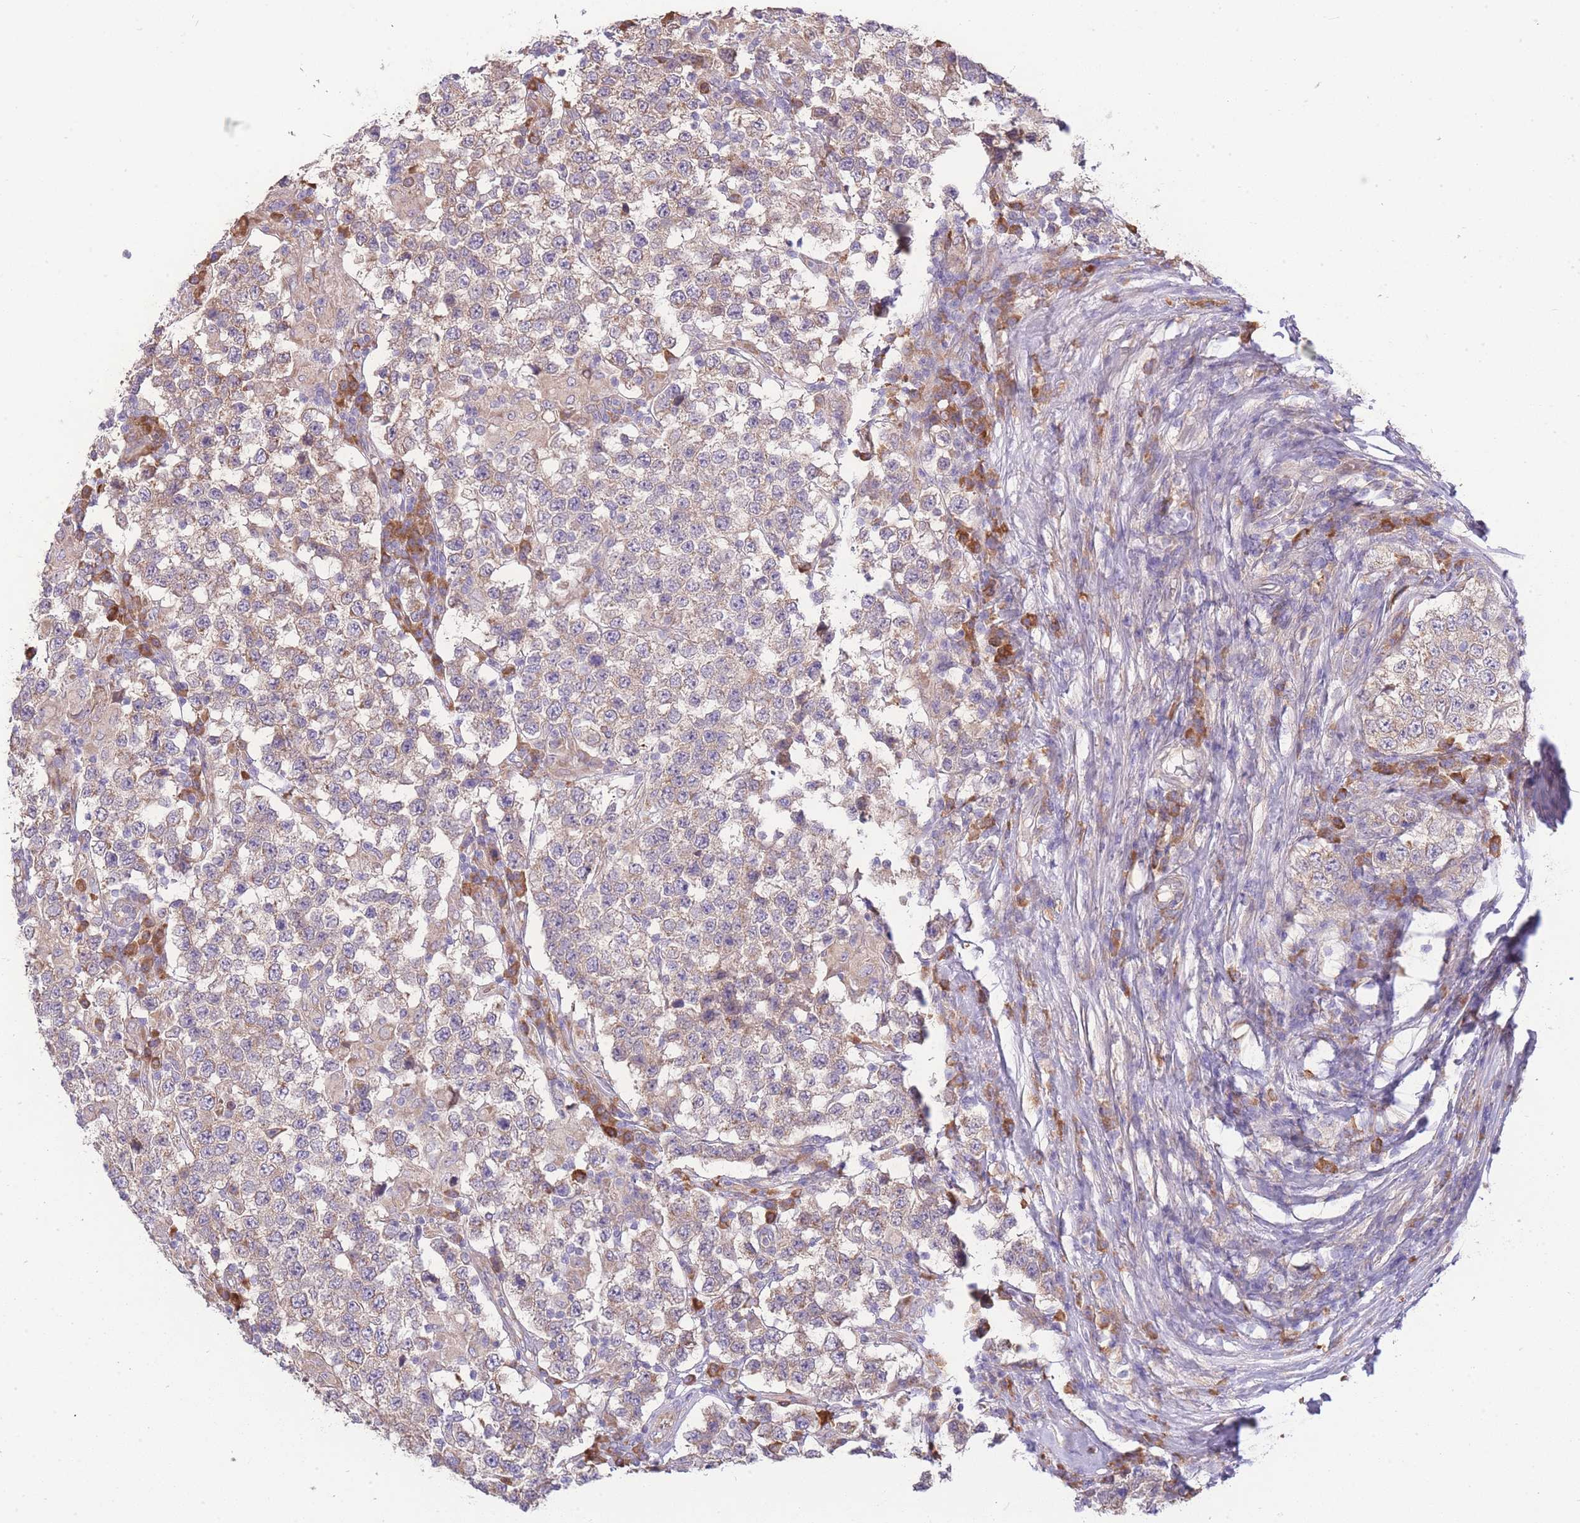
{"staining": {"intensity": "negative", "quantity": "none", "location": "none"}, "tissue": "testis cancer", "cell_type": "Tumor cells", "image_type": "cancer", "snomed": [{"axis": "morphology", "description": "Seminoma, NOS"}, {"axis": "morphology", "description": "Carcinoma, Embryonal, NOS"}, {"axis": "topography", "description": "Testis"}], "caption": "Tumor cells are negative for protein expression in human testis cancer.", "gene": "BEX1", "patient": {"sex": "male", "age": 41}}